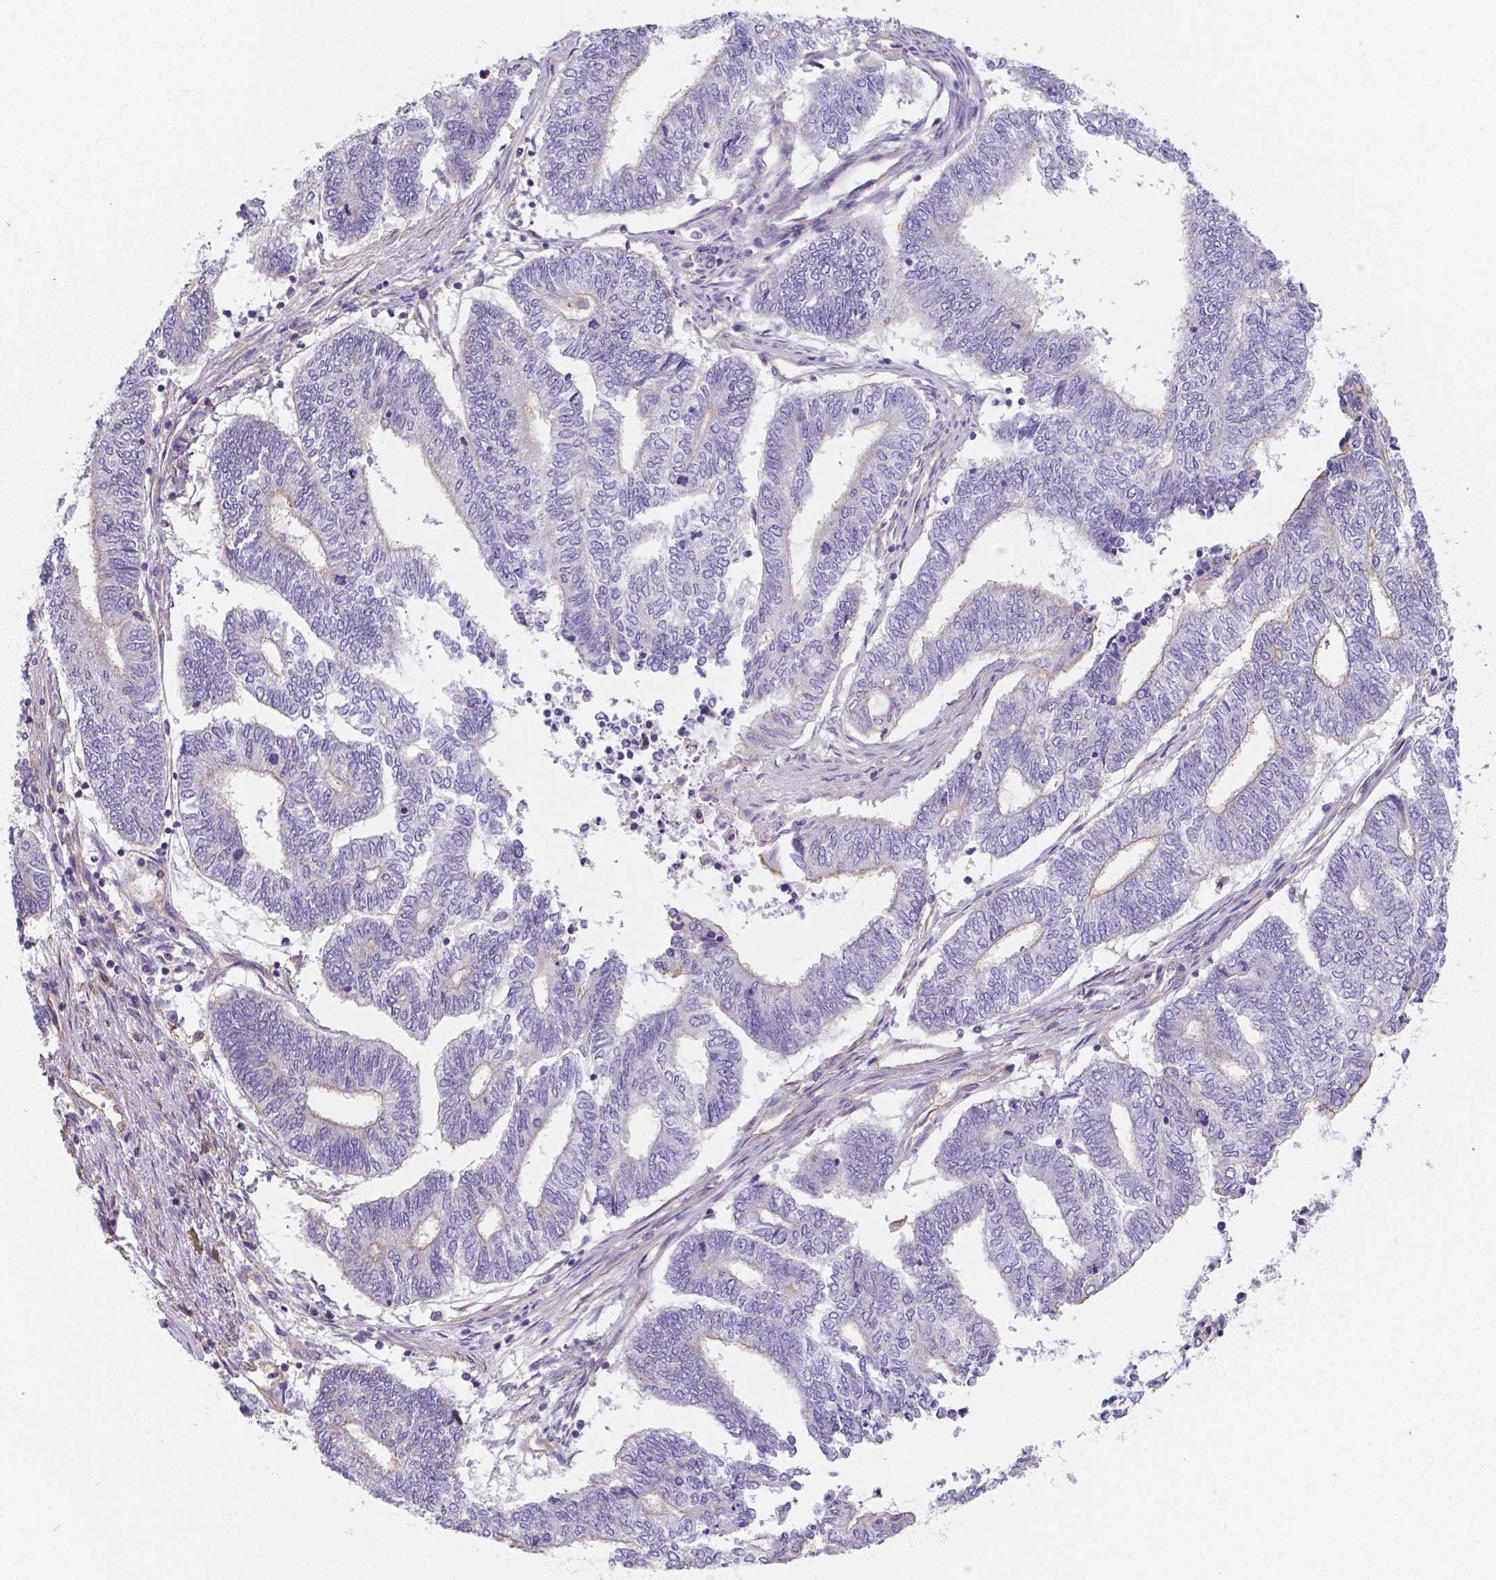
{"staining": {"intensity": "moderate", "quantity": "<25%", "location": "cytoplasmic/membranous"}, "tissue": "endometrial cancer", "cell_type": "Tumor cells", "image_type": "cancer", "snomed": [{"axis": "morphology", "description": "Adenocarcinoma, NOS"}, {"axis": "topography", "description": "Uterus"}, {"axis": "topography", "description": "Endometrium"}], "caption": "Protein analysis of endometrial cancer (adenocarcinoma) tissue shows moderate cytoplasmic/membranous positivity in approximately <25% of tumor cells.", "gene": "CRMP1", "patient": {"sex": "female", "age": 70}}